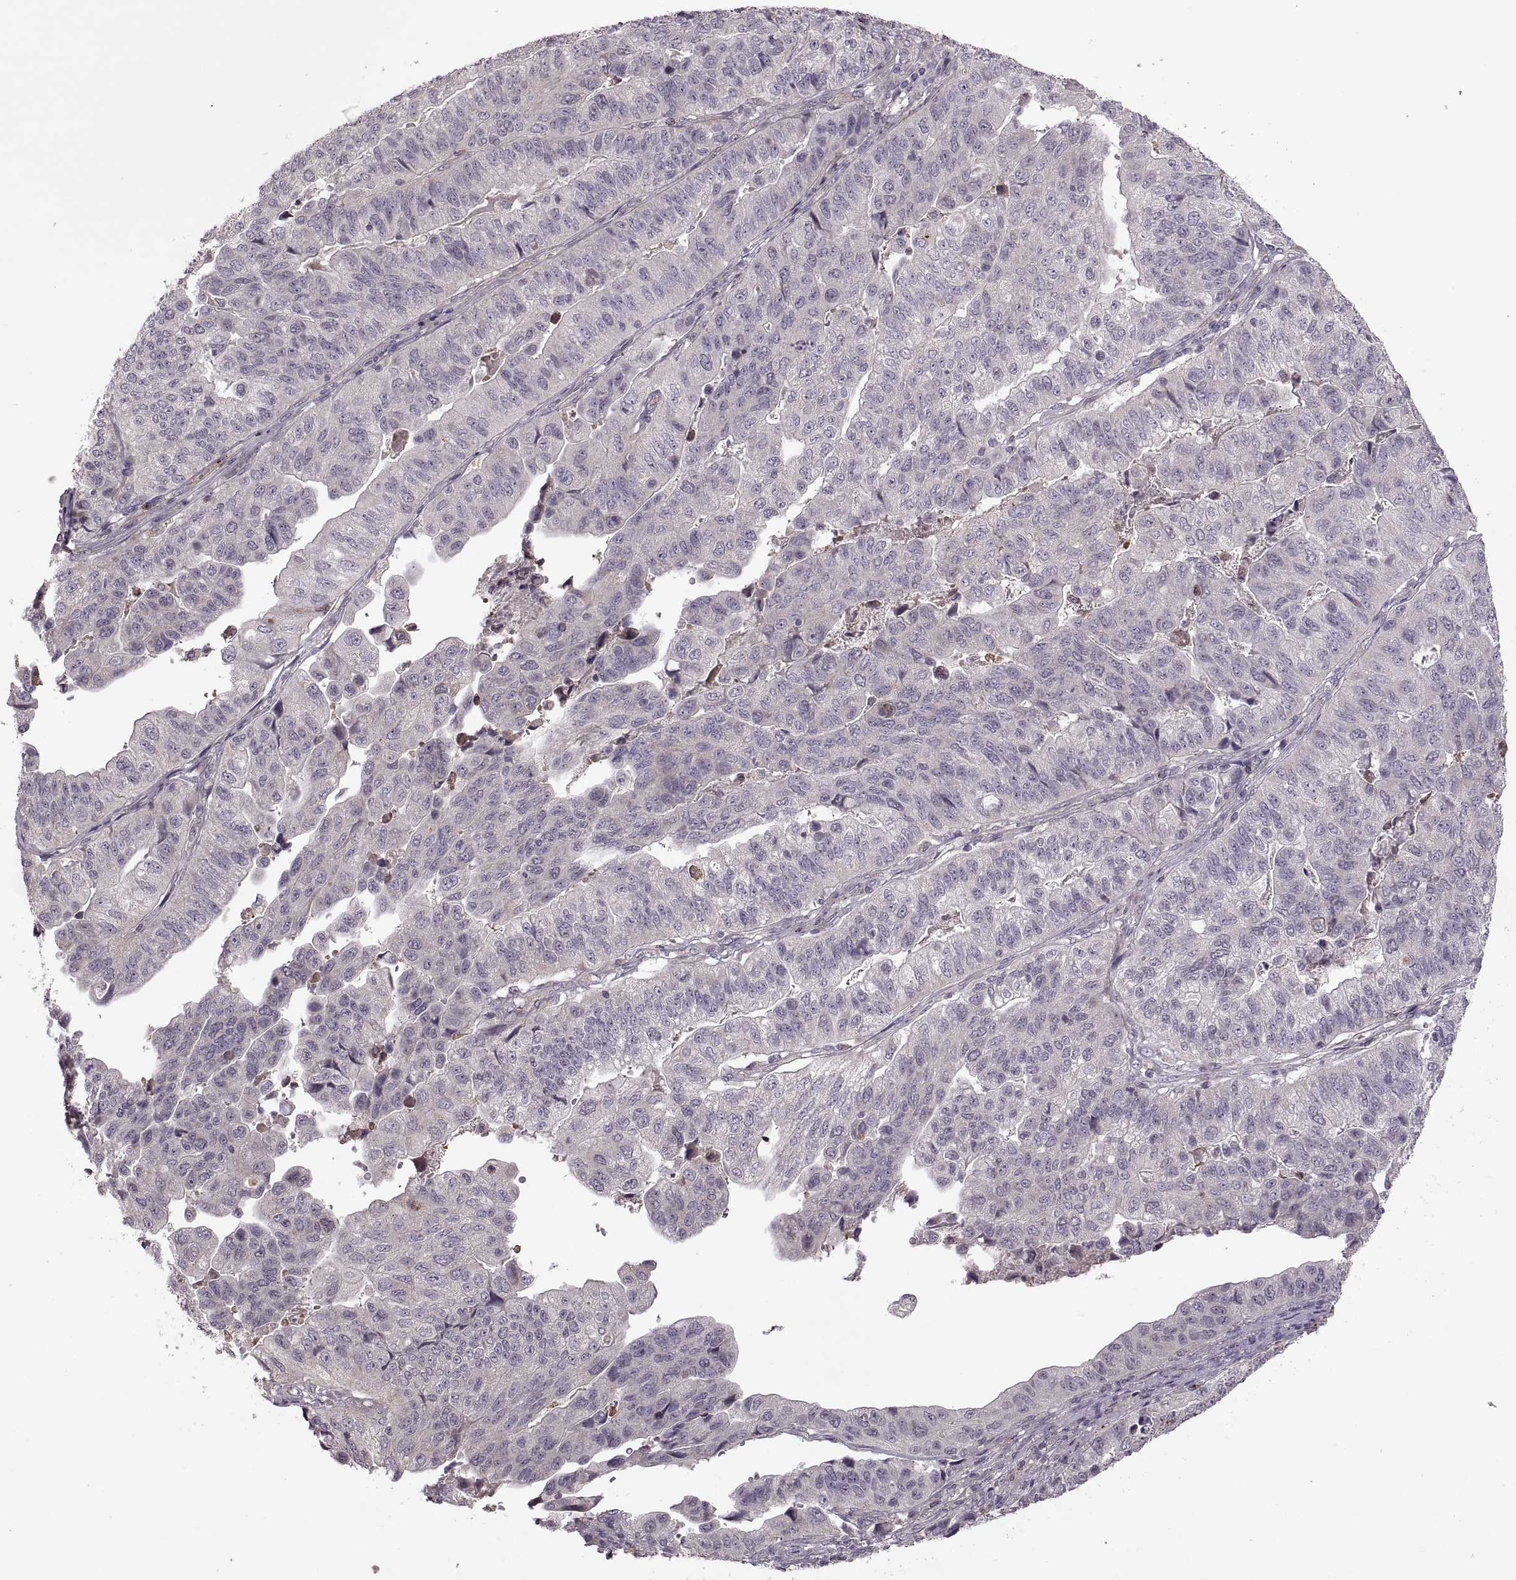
{"staining": {"intensity": "negative", "quantity": "none", "location": "none"}, "tissue": "stomach cancer", "cell_type": "Tumor cells", "image_type": "cancer", "snomed": [{"axis": "morphology", "description": "Adenocarcinoma, NOS"}, {"axis": "topography", "description": "Stomach, upper"}], "caption": "Immunohistochemistry (IHC) histopathology image of neoplastic tissue: human adenocarcinoma (stomach) stained with DAB (3,3'-diaminobenzidine) reveals no significant protein staining in tumor cells.", "gene": "PIERCE1", "patient": {"sex": "female", "age": 67}}